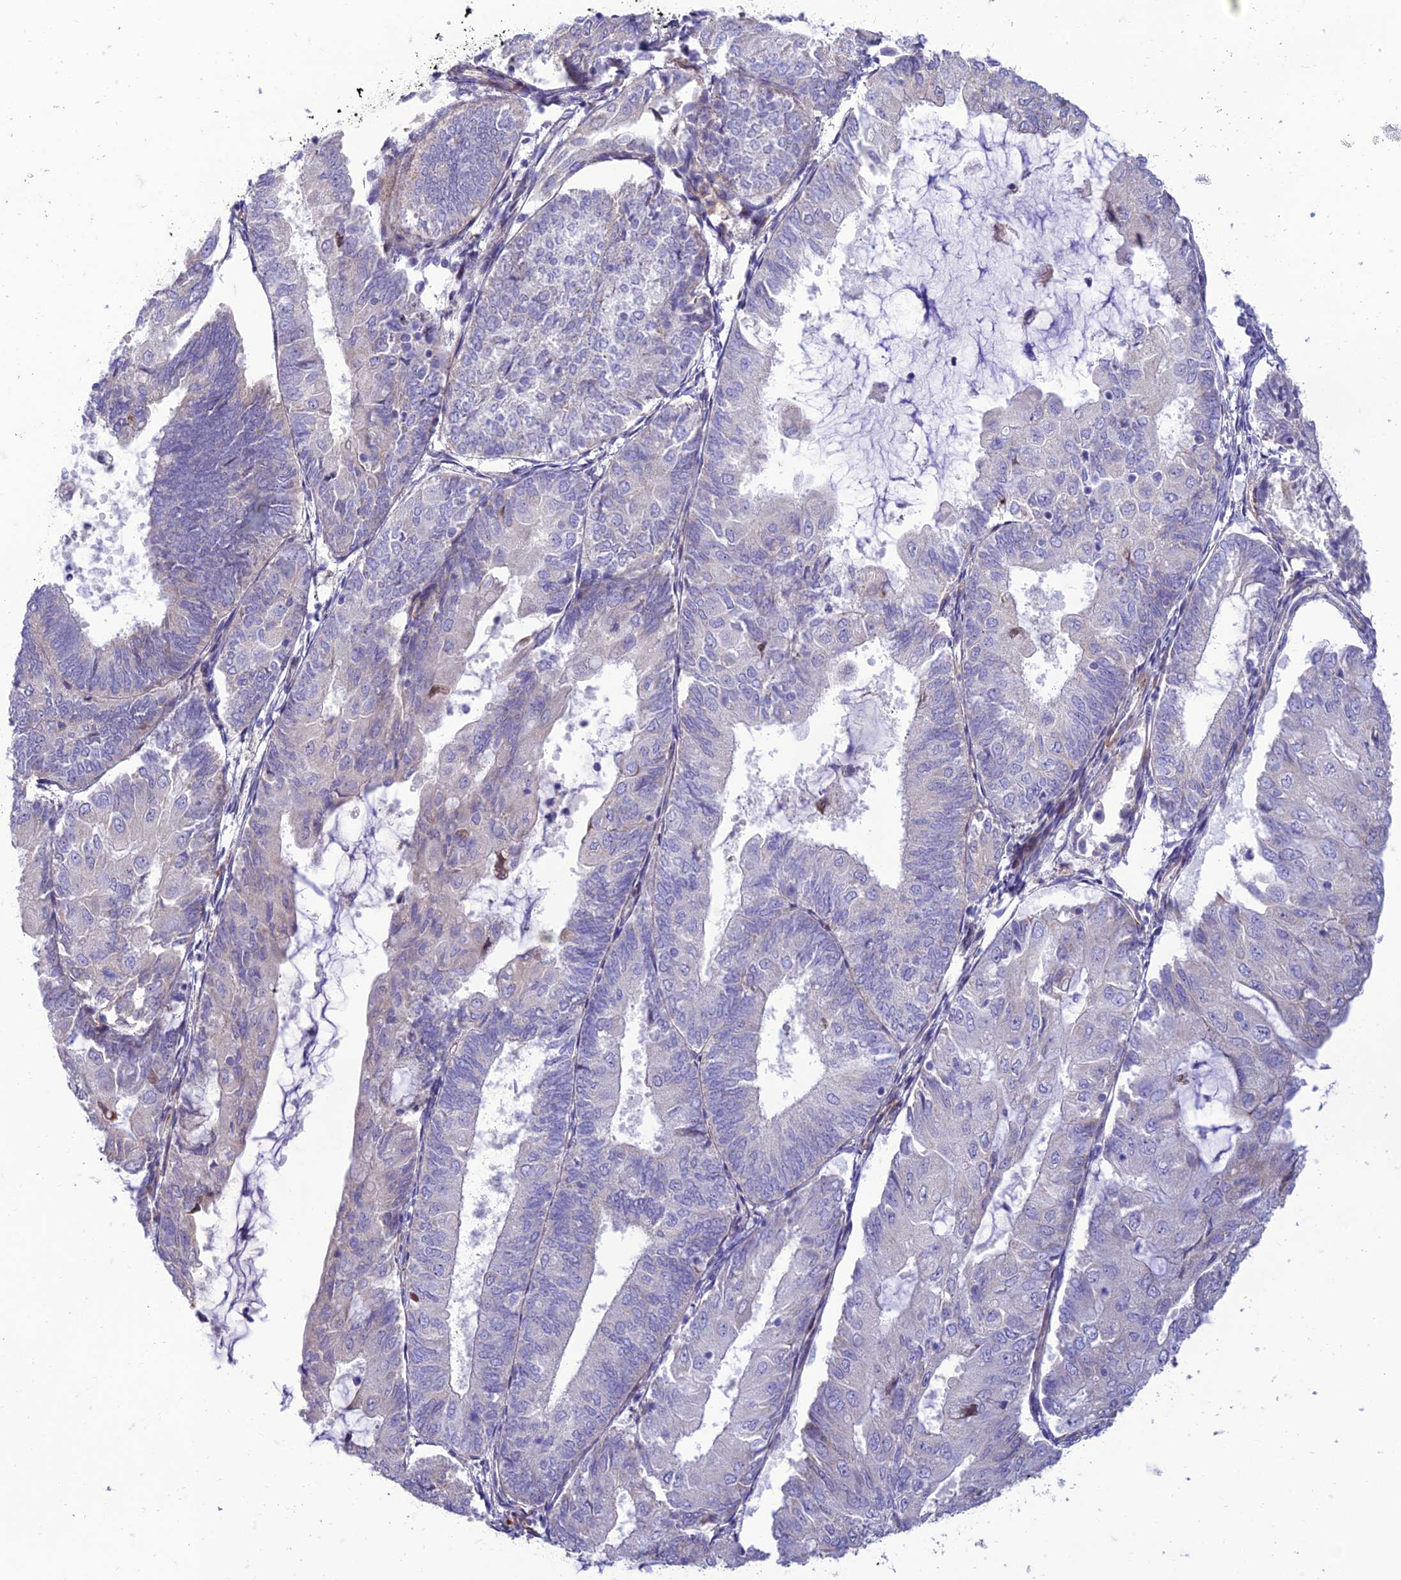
{"staining": {"intensity": "negative", "quantity": "none", "location": "none"}, "tissue": "endometrial cancer", "cell_type": "Tumor cells", "image_type": "cancer", "snomed": [{"axis": "morphology", "description": "Adenocarcinoma, NOS"}, {"axis": "topography", "description": "Endometrium"}], "caption": "Tumor cells show no significant staining in endometrial cancer.", "gene": "SEL1L3", "patient": {"sex": "female", "age": 81}}